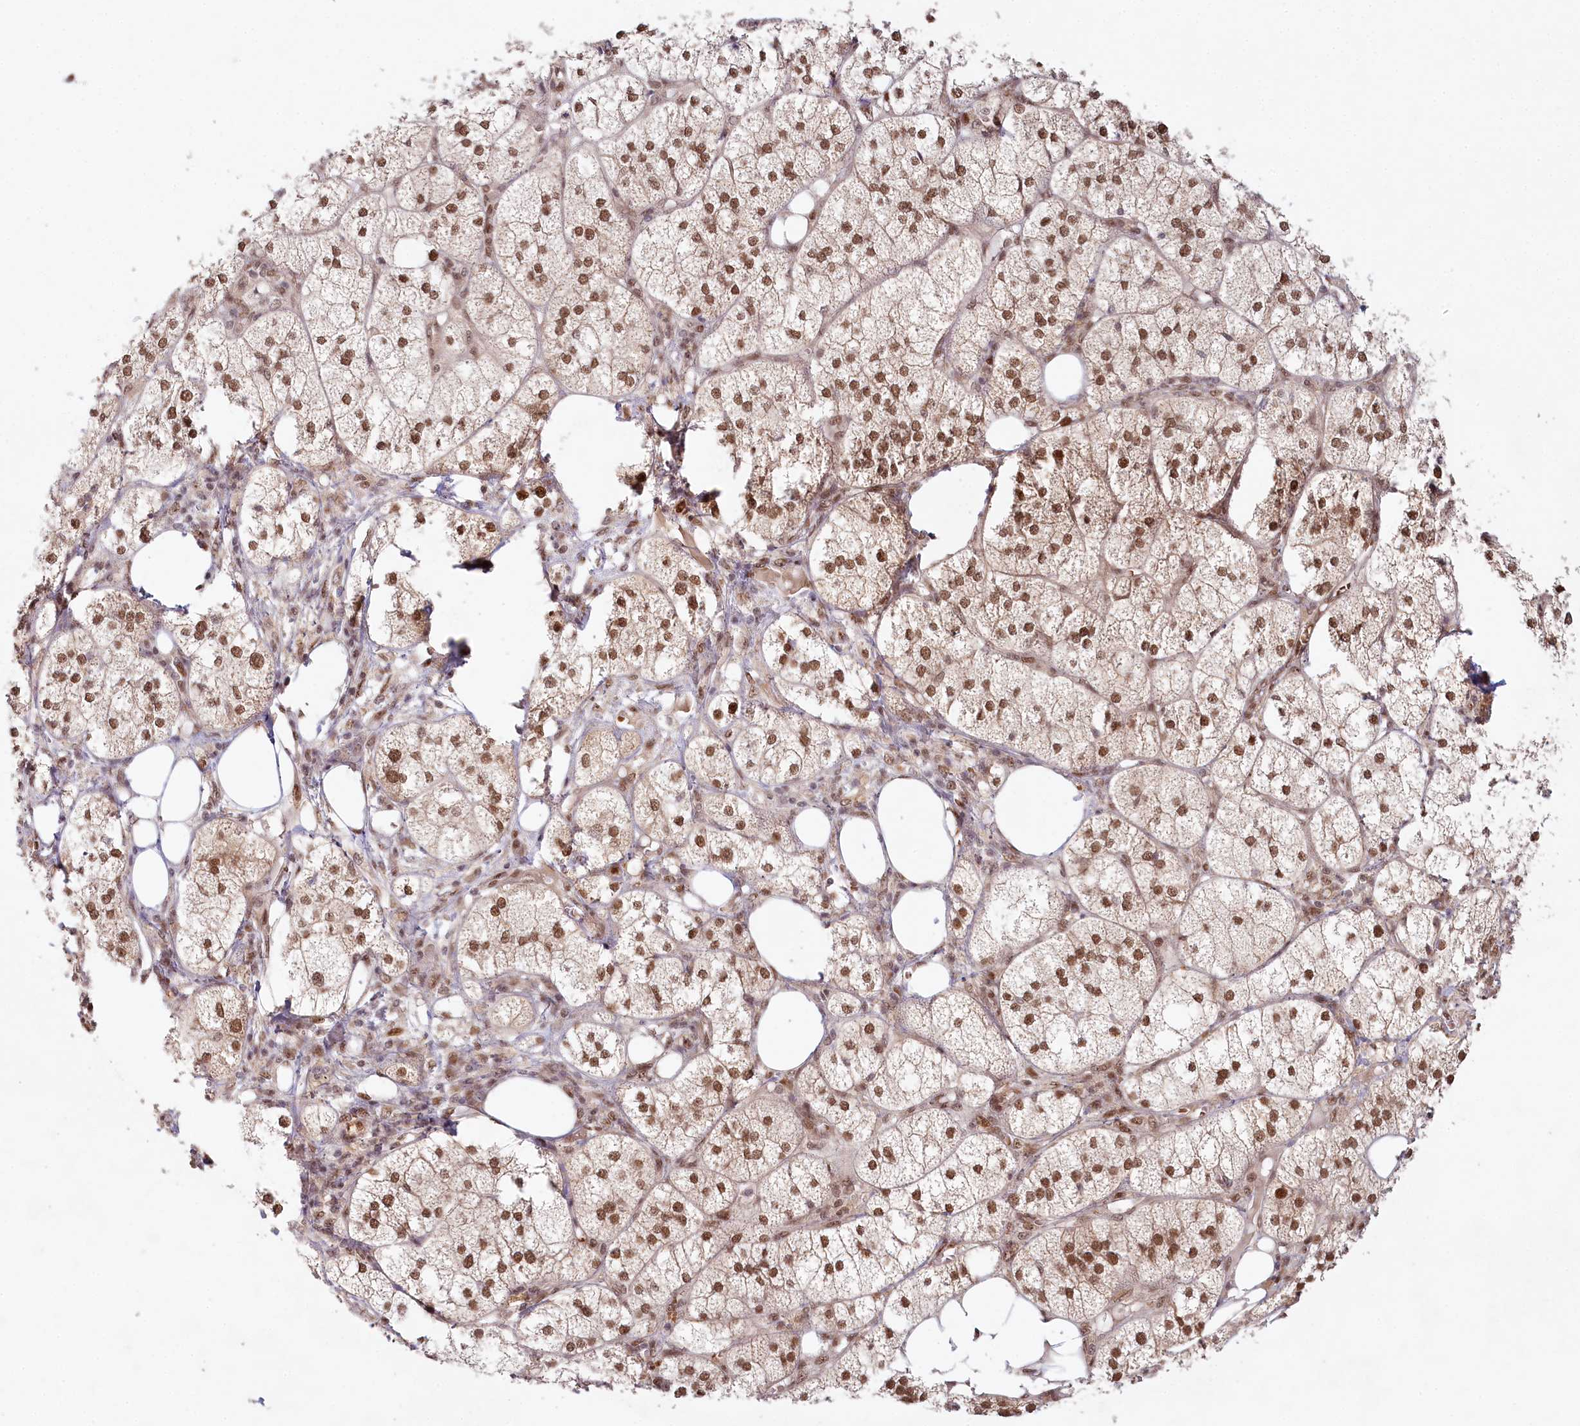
{"staining": {"intensity": "strong", "quantity": ">75%", "location": "nuclear"}, "tissue": "adrenal gland", "cell_type": "Glandular cells", "image_type": "normal", "snomed": [{"axis": "morphology", "description": "Normal tissue, NOS"}, {"axis": "topography", "description": "Adrenal gland"}], "caption": "Brown immunohistochemical staining in unremarkable human adrenal gland reveals strong nuclear positivity in about >75% of glandular cells.", "gene": "CCDC65", "patient": {"sex": "female", "age": 61}}